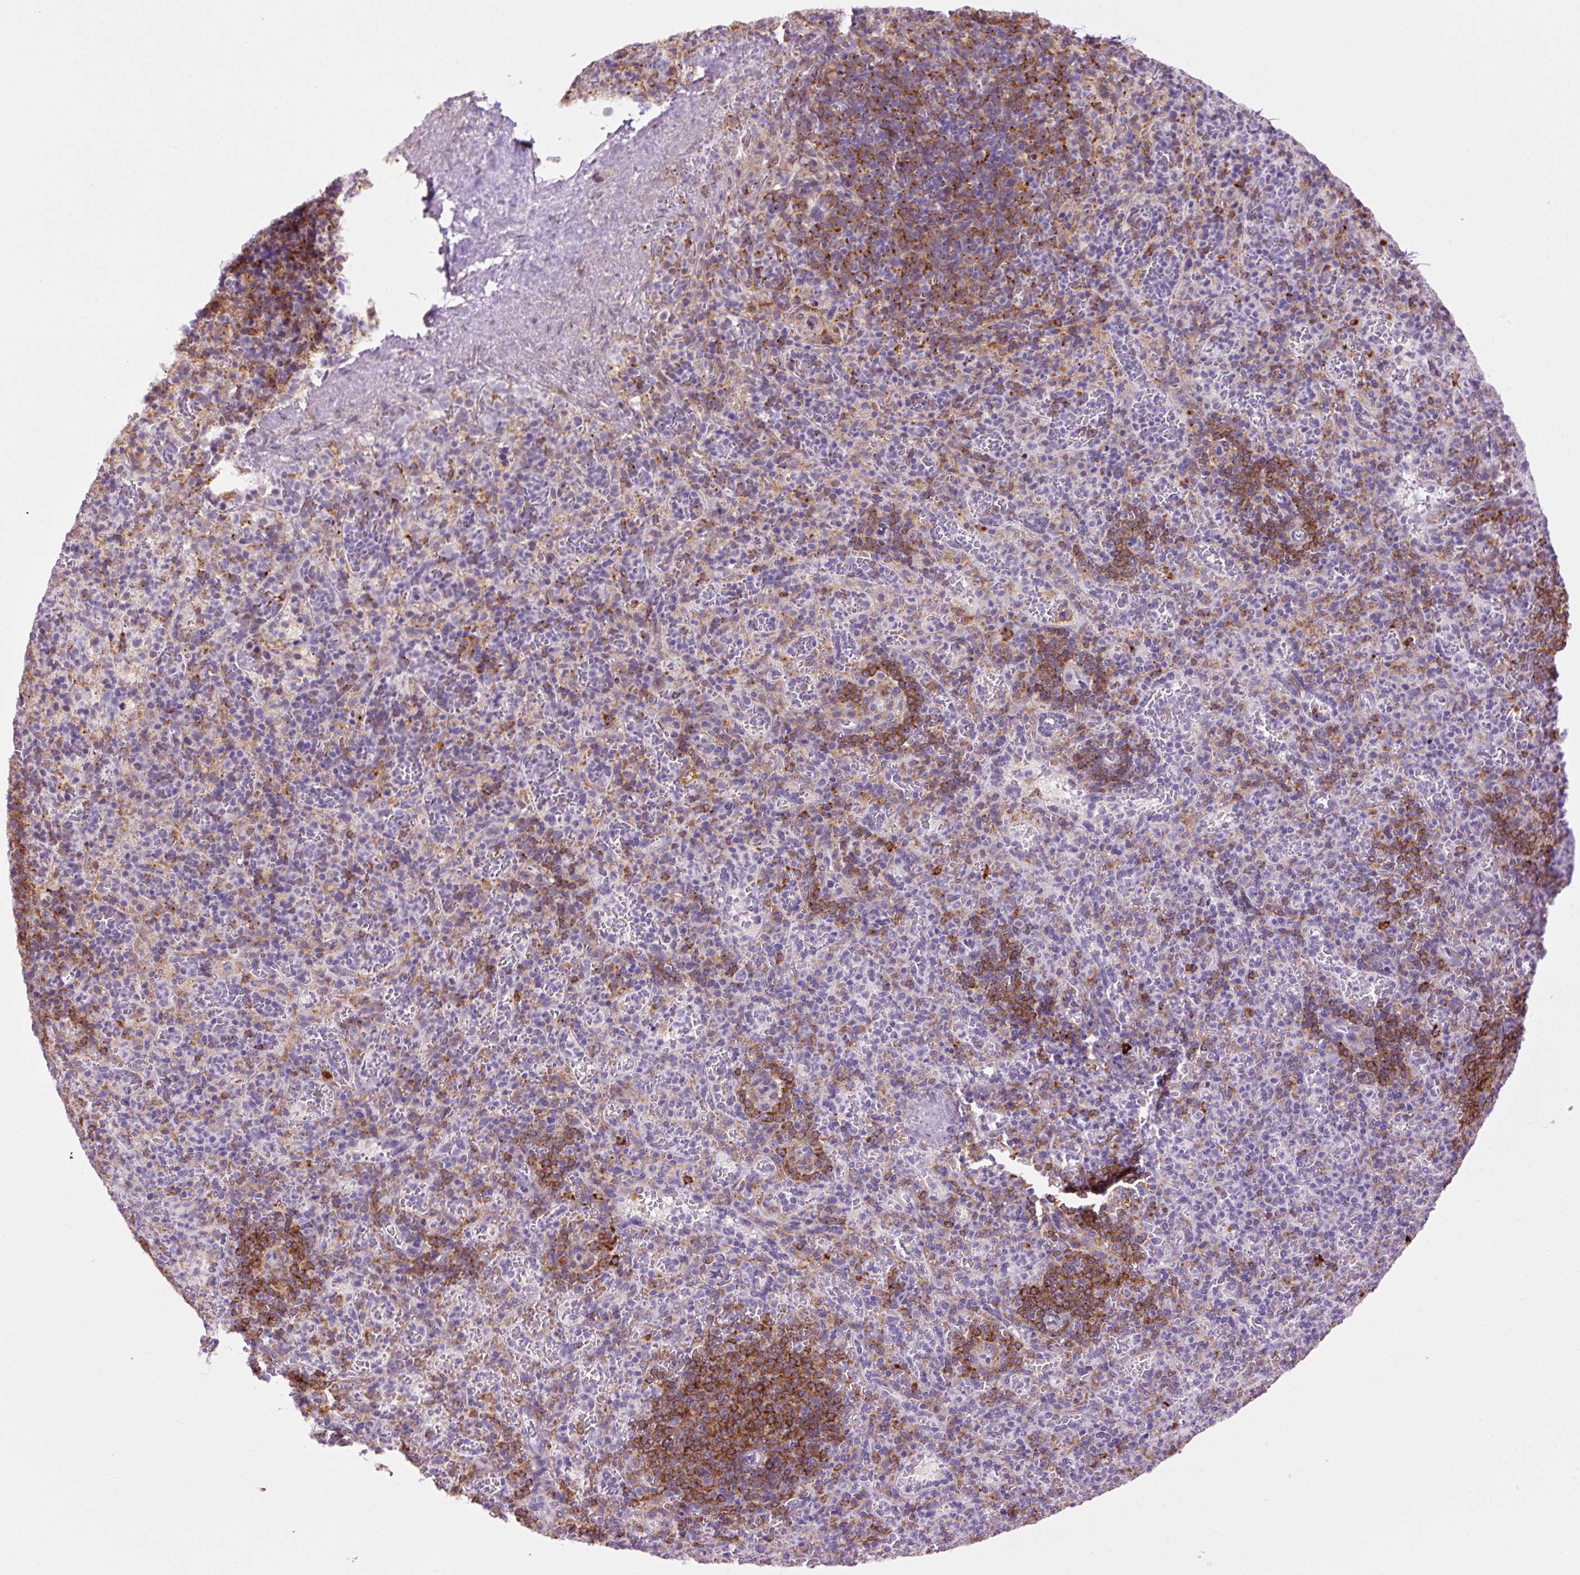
{"staining": {"intensity": "negative", "quantity": "none", "location": "none"}, "tissue": "spleen", "cell_type": "Cells in red pulp", "image_type": "normal", "snomed": [{"axis": "morphology", "description": "Normal tissue, NOS"}, {"axis": "topography", "description": "Spleen"}], "caption": "A micrograph of spleen stained for a protein exhibits no brown staining in cells in red pulp. (Immunohistochemistry (ihc), brightfield microscopy, high magnification).", "gene": "LY86", "patient": {"sex": "female", "age": 74}}